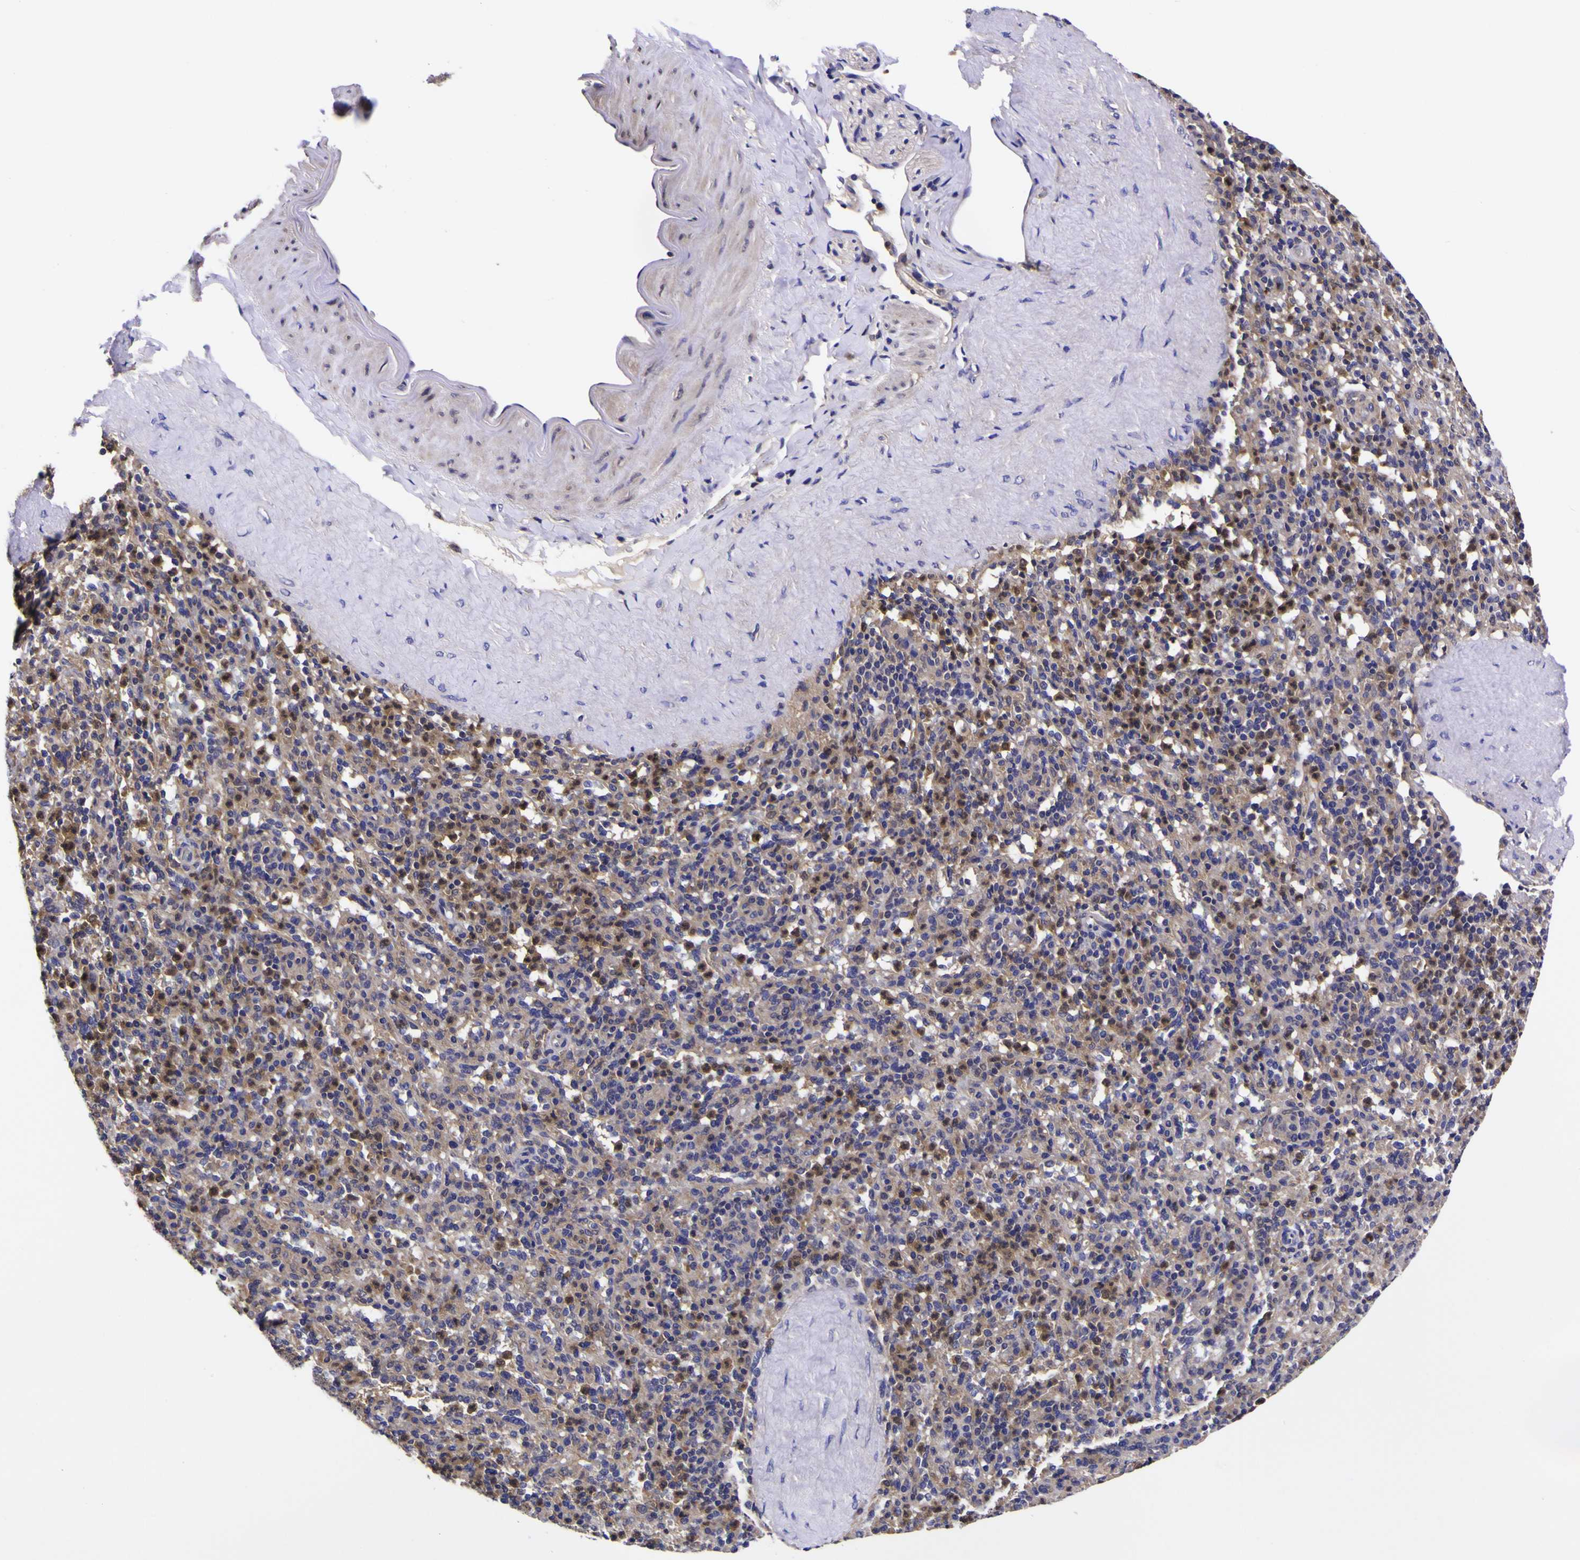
{"staining": {"intensity": "strong", "quantity": "<25%", "location": "cytoplasmic/membranous"}, "tissue": "spleen", "cell_type": "Cells in red pulp", "image_type": "normal", "snomed": [{"axis": "morphology", "description": "Normal tissue, NOS"}, {"axis": "topography", "description": "Spleen"}], "caption": "The image exhibits a brown stain indicating the presence of a protein in the cytoplasmic/membranous of cells in red pulp in spleen. (DAB (3,3'-diaminobenzidine) IHC with brightfield microscopy, high magnification).", "gene": "MAPK14", "patient": {"sex": "male", "age": 36}}